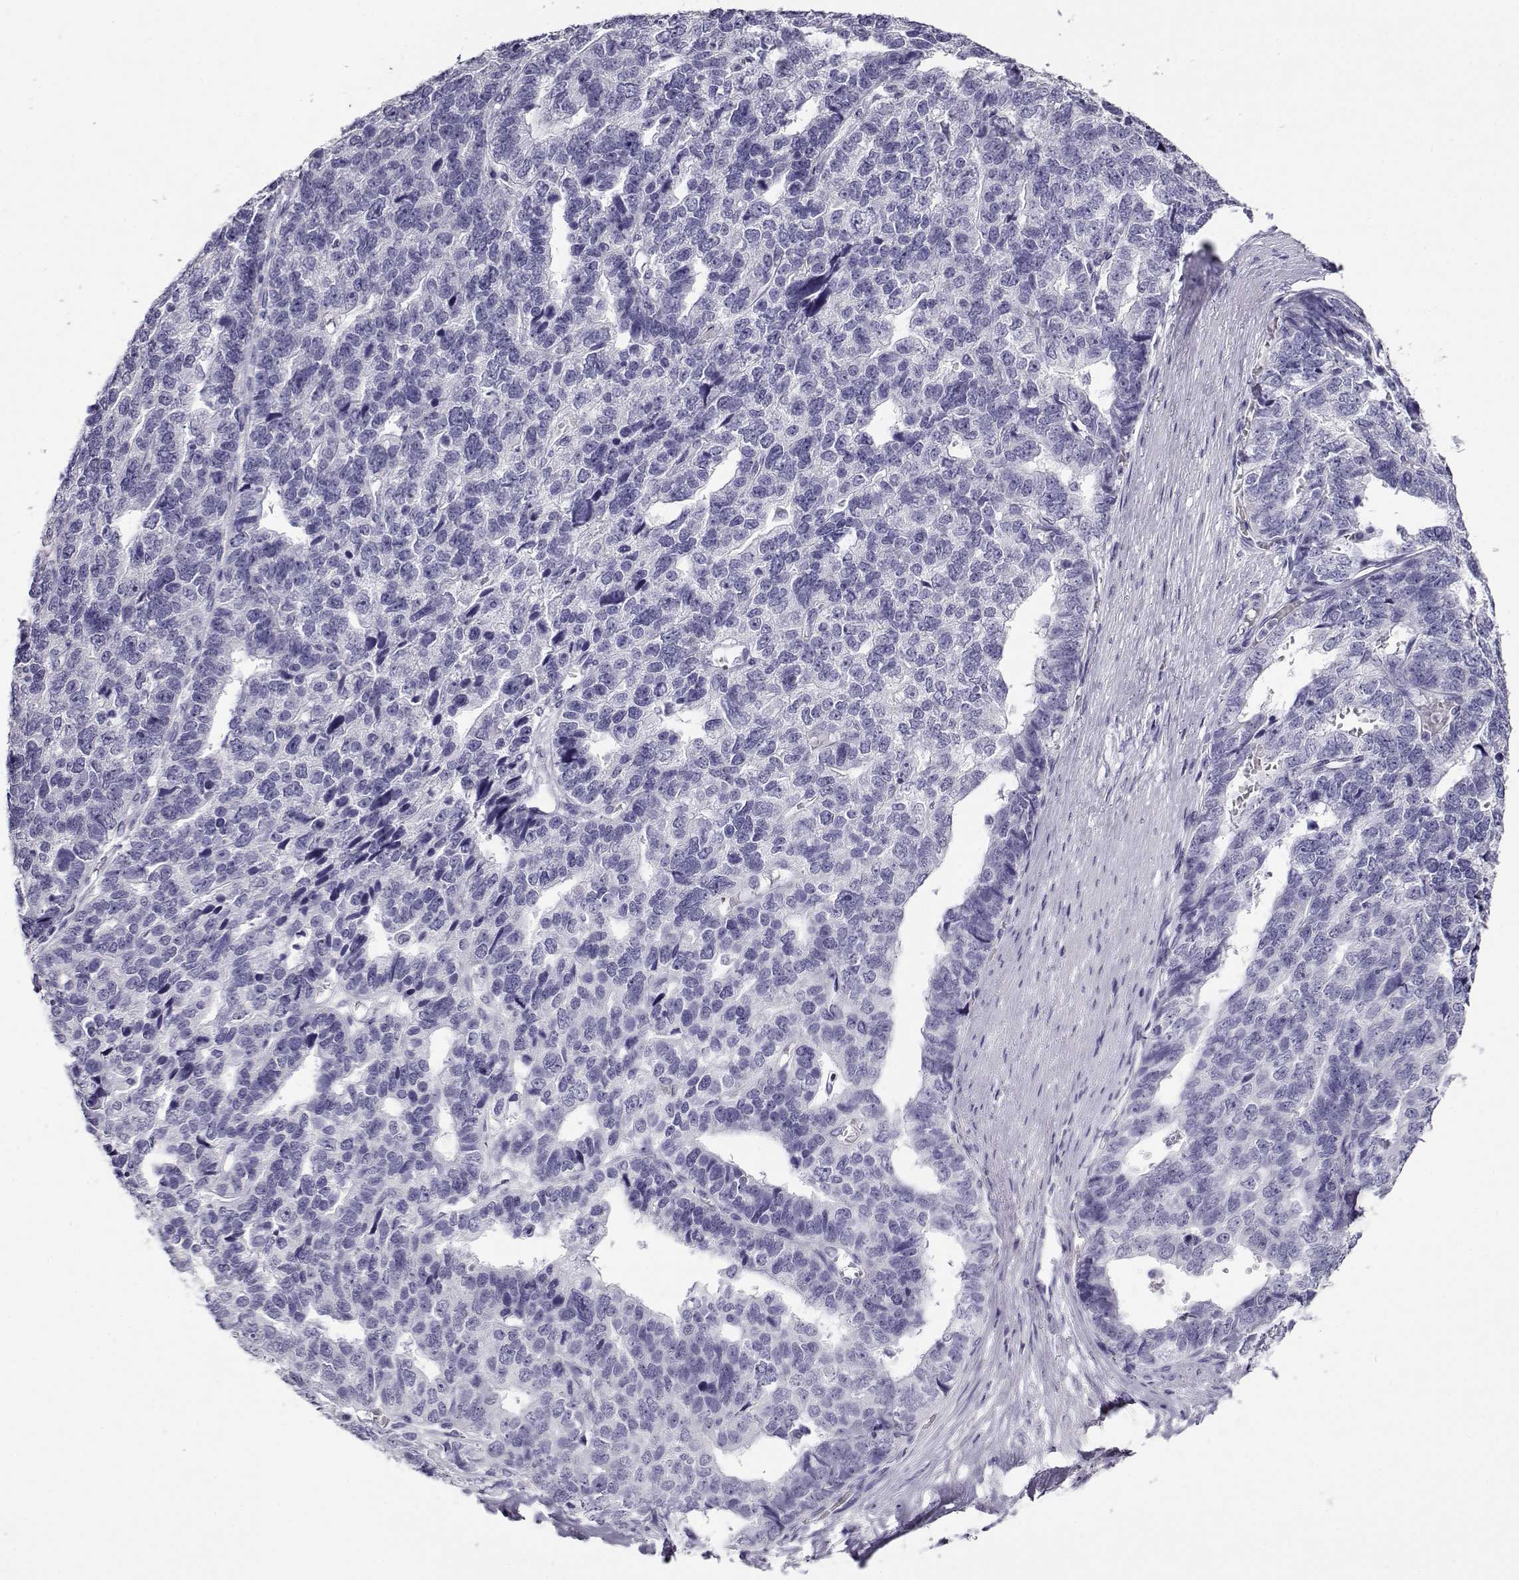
{"staining": {"intensity": "negative", "quantity": "none", "location": "none"}, "tissue": "stomach cancer", "cell_type": "Tumor cells", "image_type": "cancer", "snomed": [{"axis": "morphology", "description": "Adenocarcinoma, NOS"}, {"axis": "topography", "description": "Stomach"}], "caption": "Tumor cells show no significant staining in stomach adenocarcinoma.", "gene": "CABS1", "patient": {"sex": "male", "age": 69}}